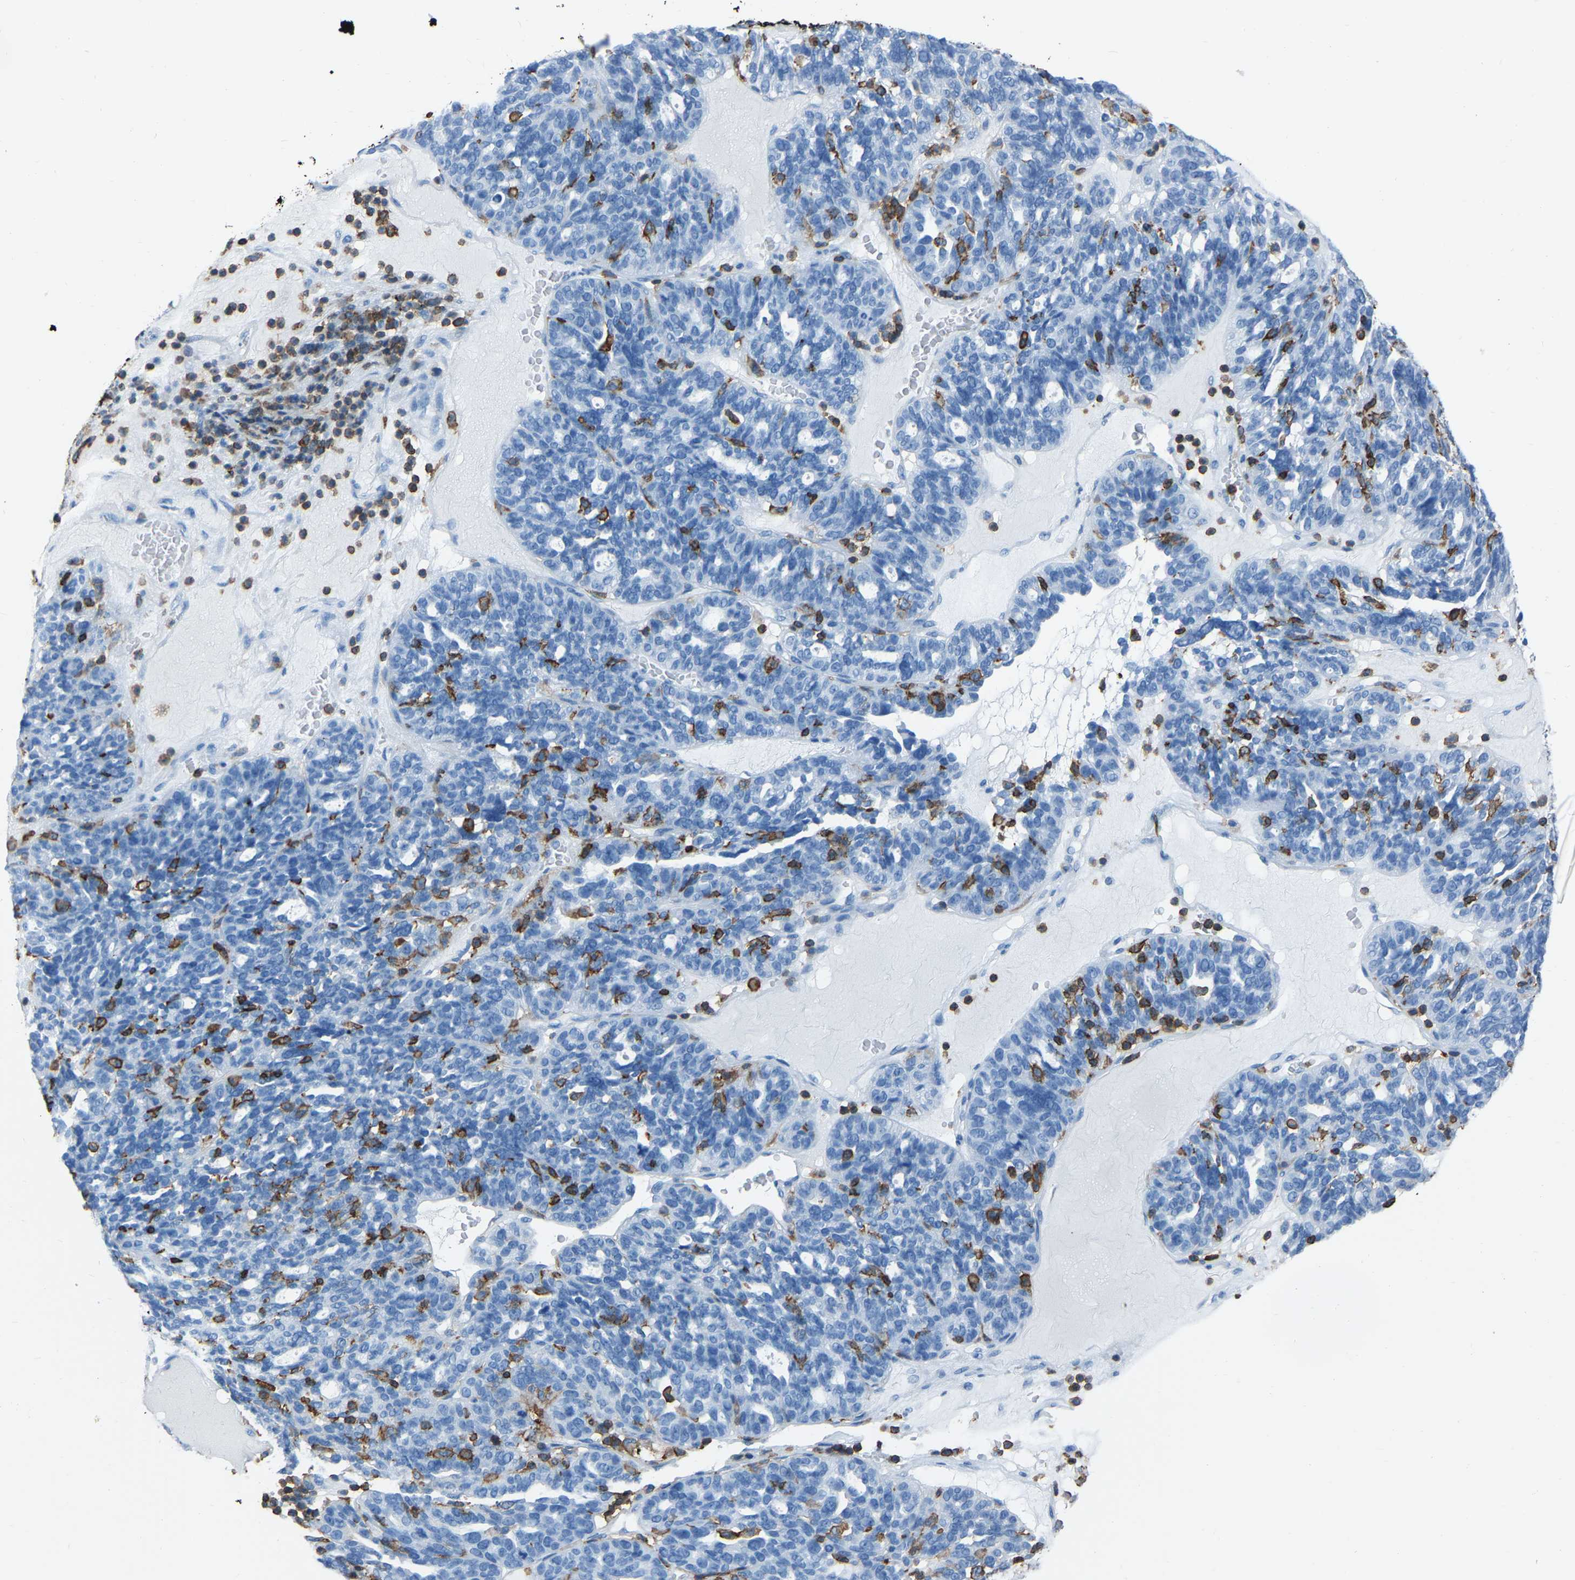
{"staining": {"intensity": "negative", "quantity": "none", "location": "none"}, "tissue": "ovarian cancer", "cell_type": "Tumor cells", "image_type": "cancer", "snomed": [{"axis": "morphology", "description": "Cystadenocarcinoma, serous, NOS"}, {"axis": "topography", "description": "Ovary"}], "caption": "Tumor cells are negative for protein expression in human ovarian cancer.", "gene": "LSP1", "patient": {"sex": "female", "age": 59}}